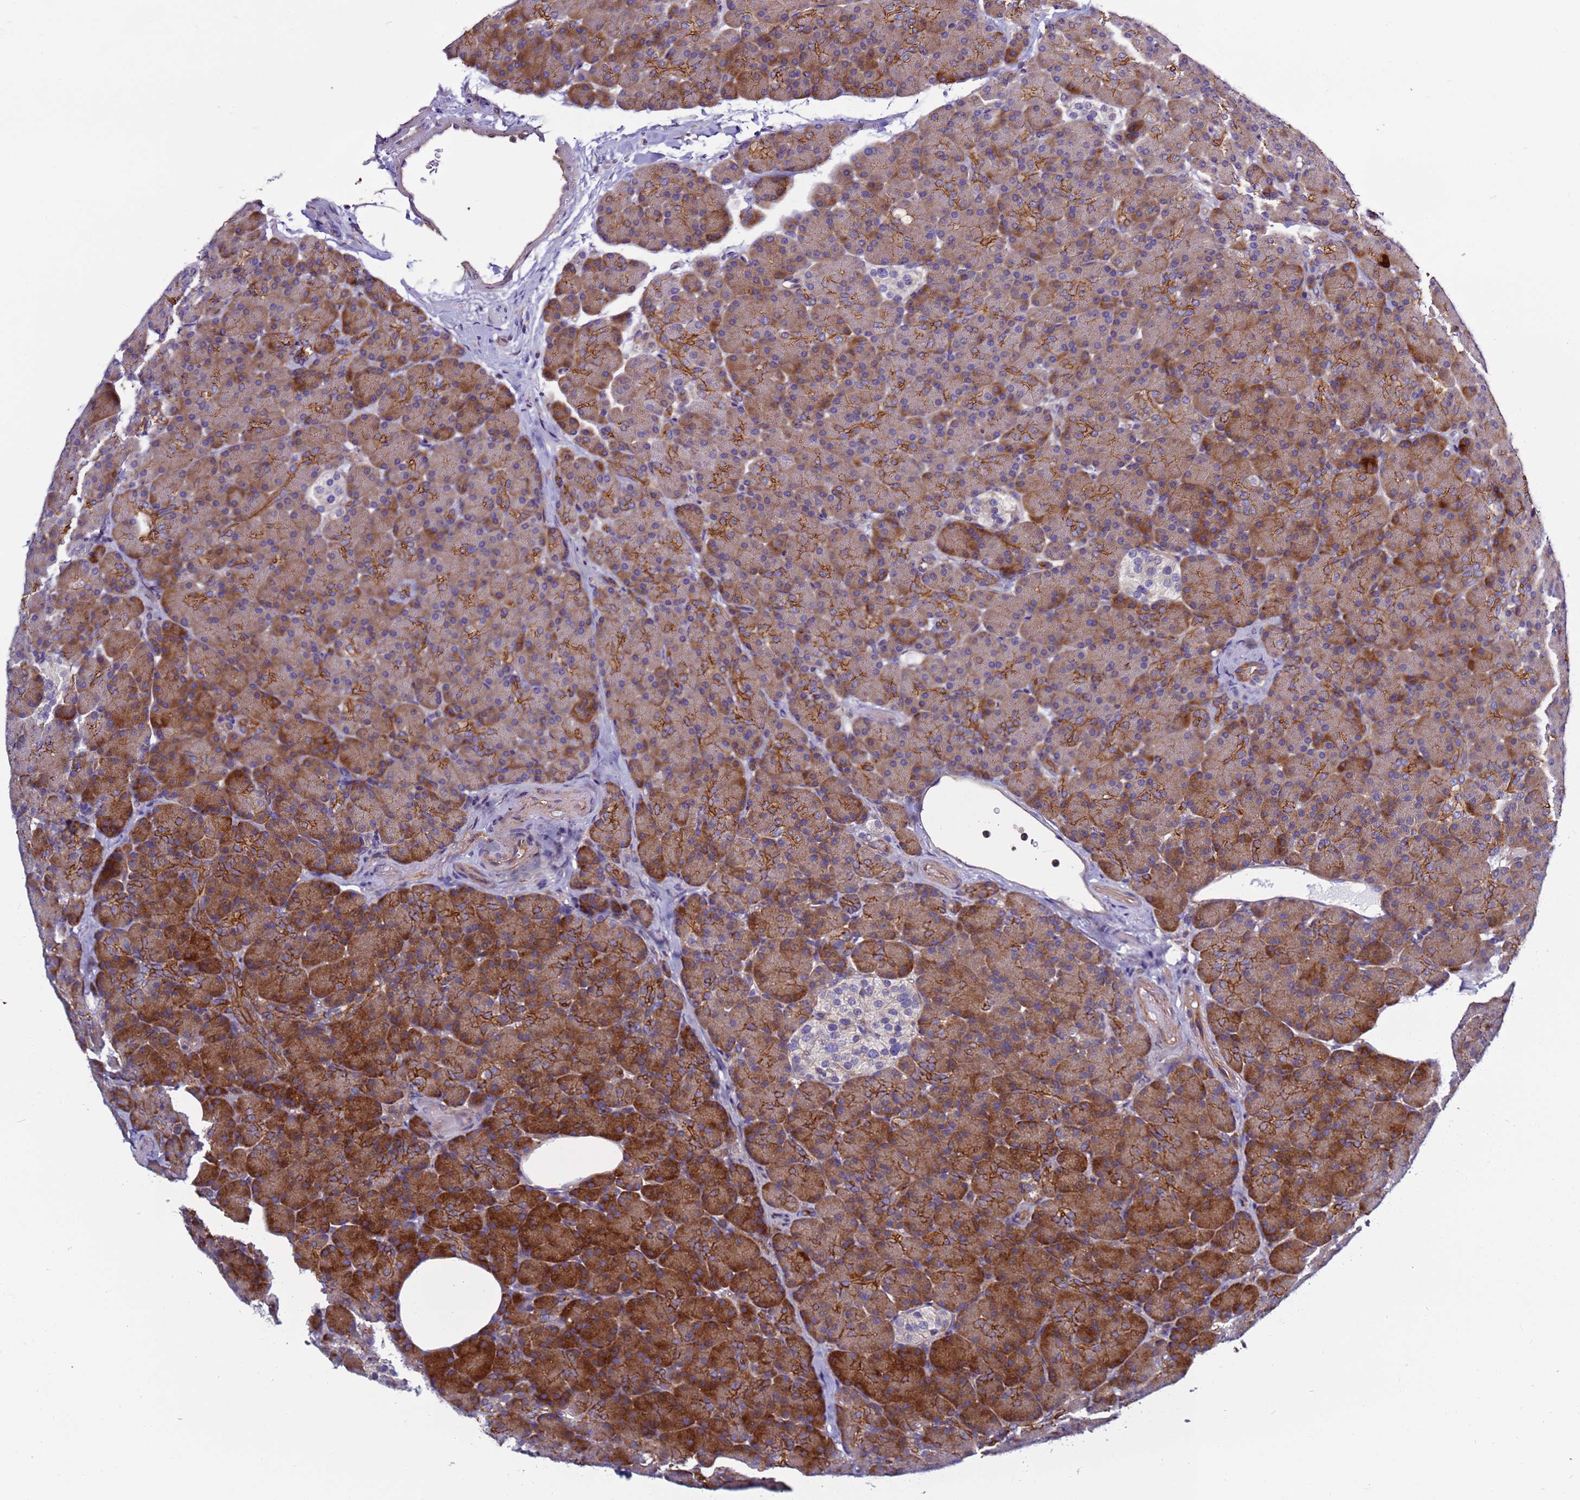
{"staining": {"intensity": "strong", "quantity": ">75%", "location": "cytoplasmic/membranous"}, "tissue": "pancreas", "cell_type": "Exocrine glandular cells", "image_type": "normal", "snomed": [{"axis": "morphology", "description": "Normal tissue, NOS"}, {"axis": "topography", "description": "Pancreas"}], "caption": "A brown stain labels strong cytoplasmic/membranous expression of a protein in exocrine glandular cells of unremarkable pancreas.", "gene": "EFCAB8", "patient": {"sex": "female", "age": 43}}